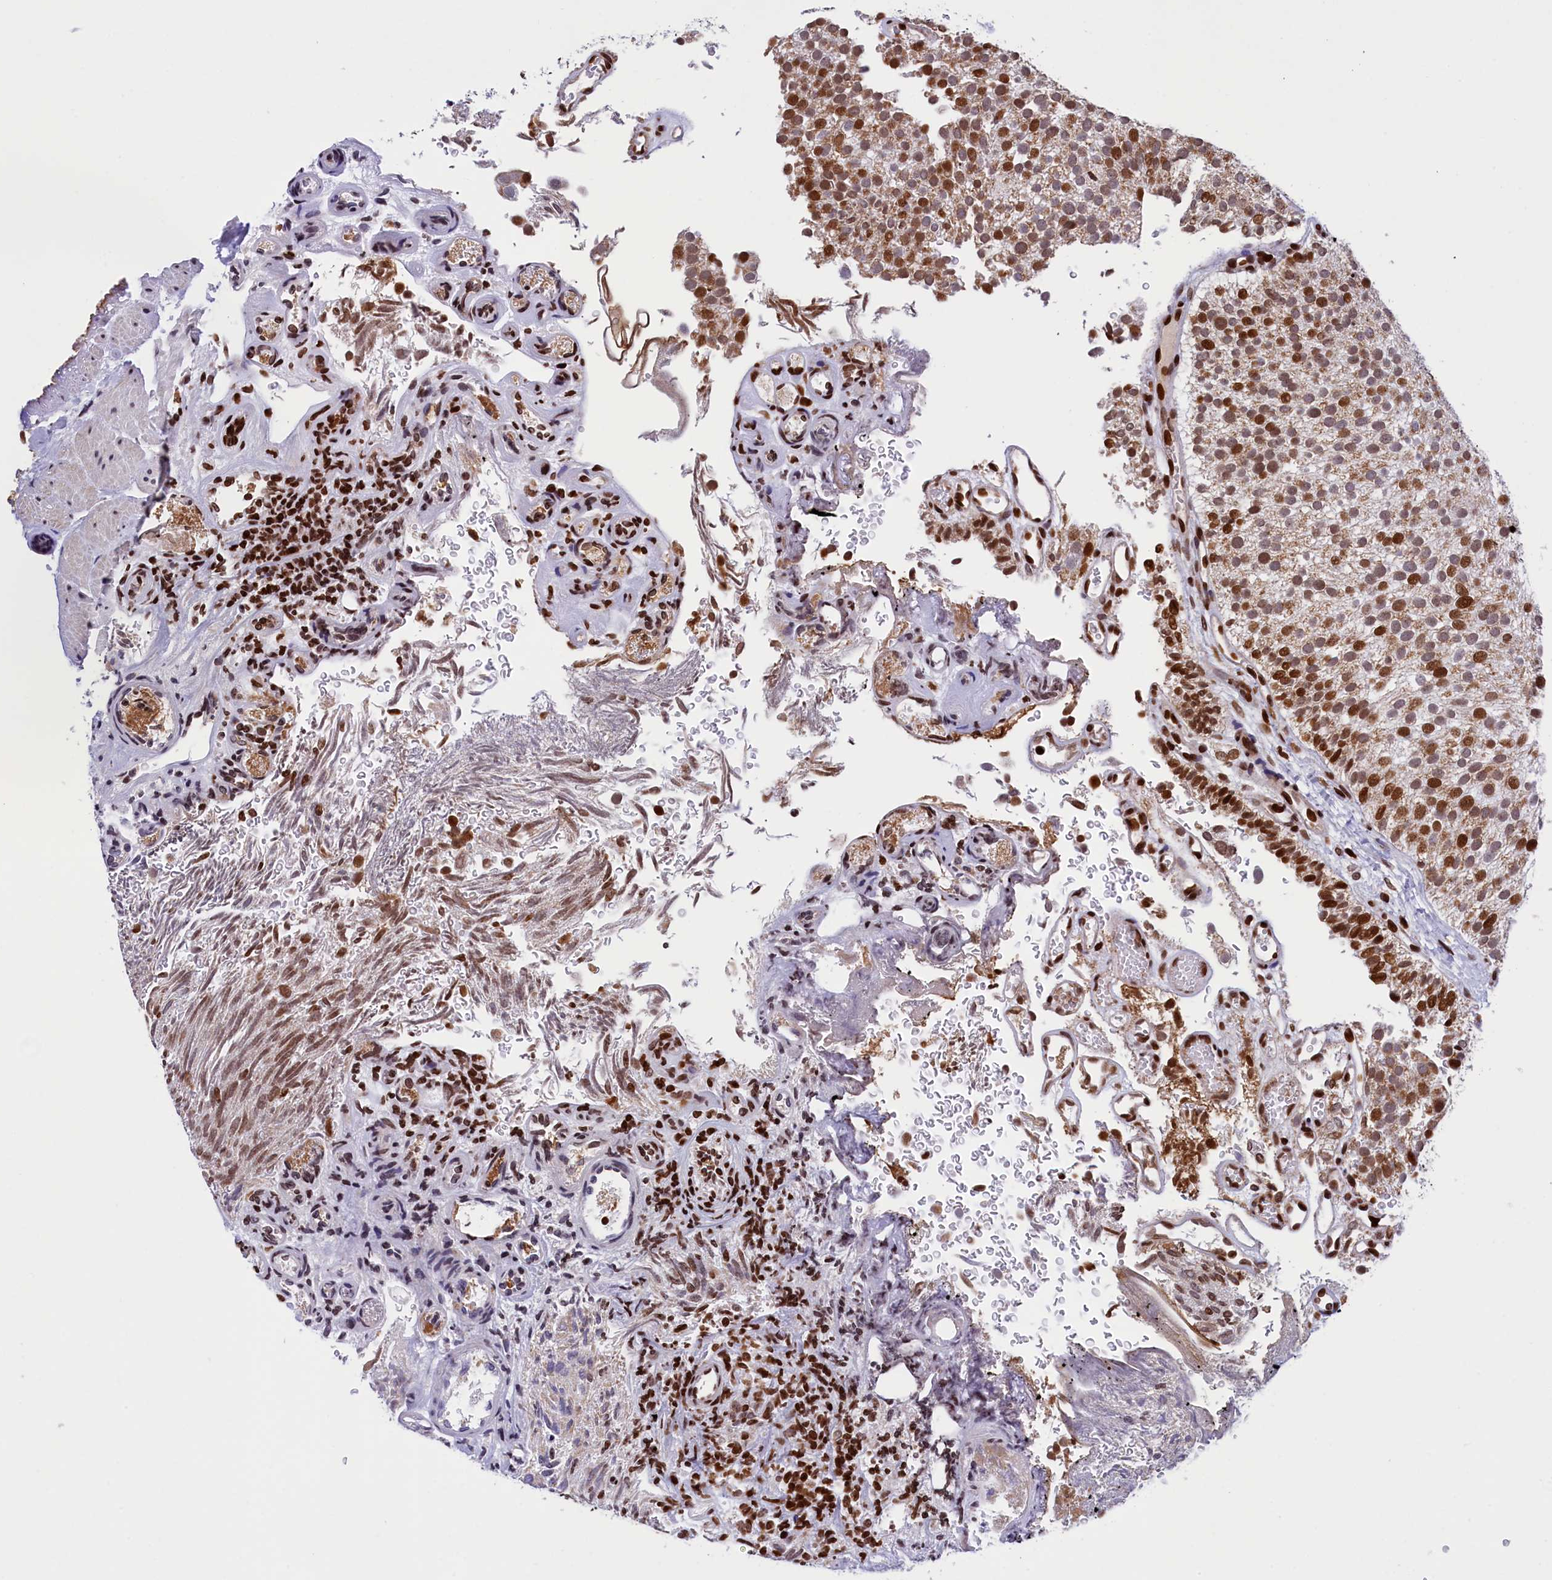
{"staining": {"intensity": "moderate", "quantity": "25%-75%", "location": "nuclear"}, "tissue": "urothelial cancer", "cell_type": "Tumor cells", "image_type": "cancer", "snomed": [{"axis": "morphology", "description": "Urothelial carcinoma, Low grade"}, {"axis": "topography", "description": "Urinary bladder"}], "caption": "Immunohistochemical staining of human urothelial cancer displays moderate nuclear protein staining in approximately 25%-75% of tumor cells.", "gene": "TIMM29", "patient": {"sex": "male", "age": 78}}